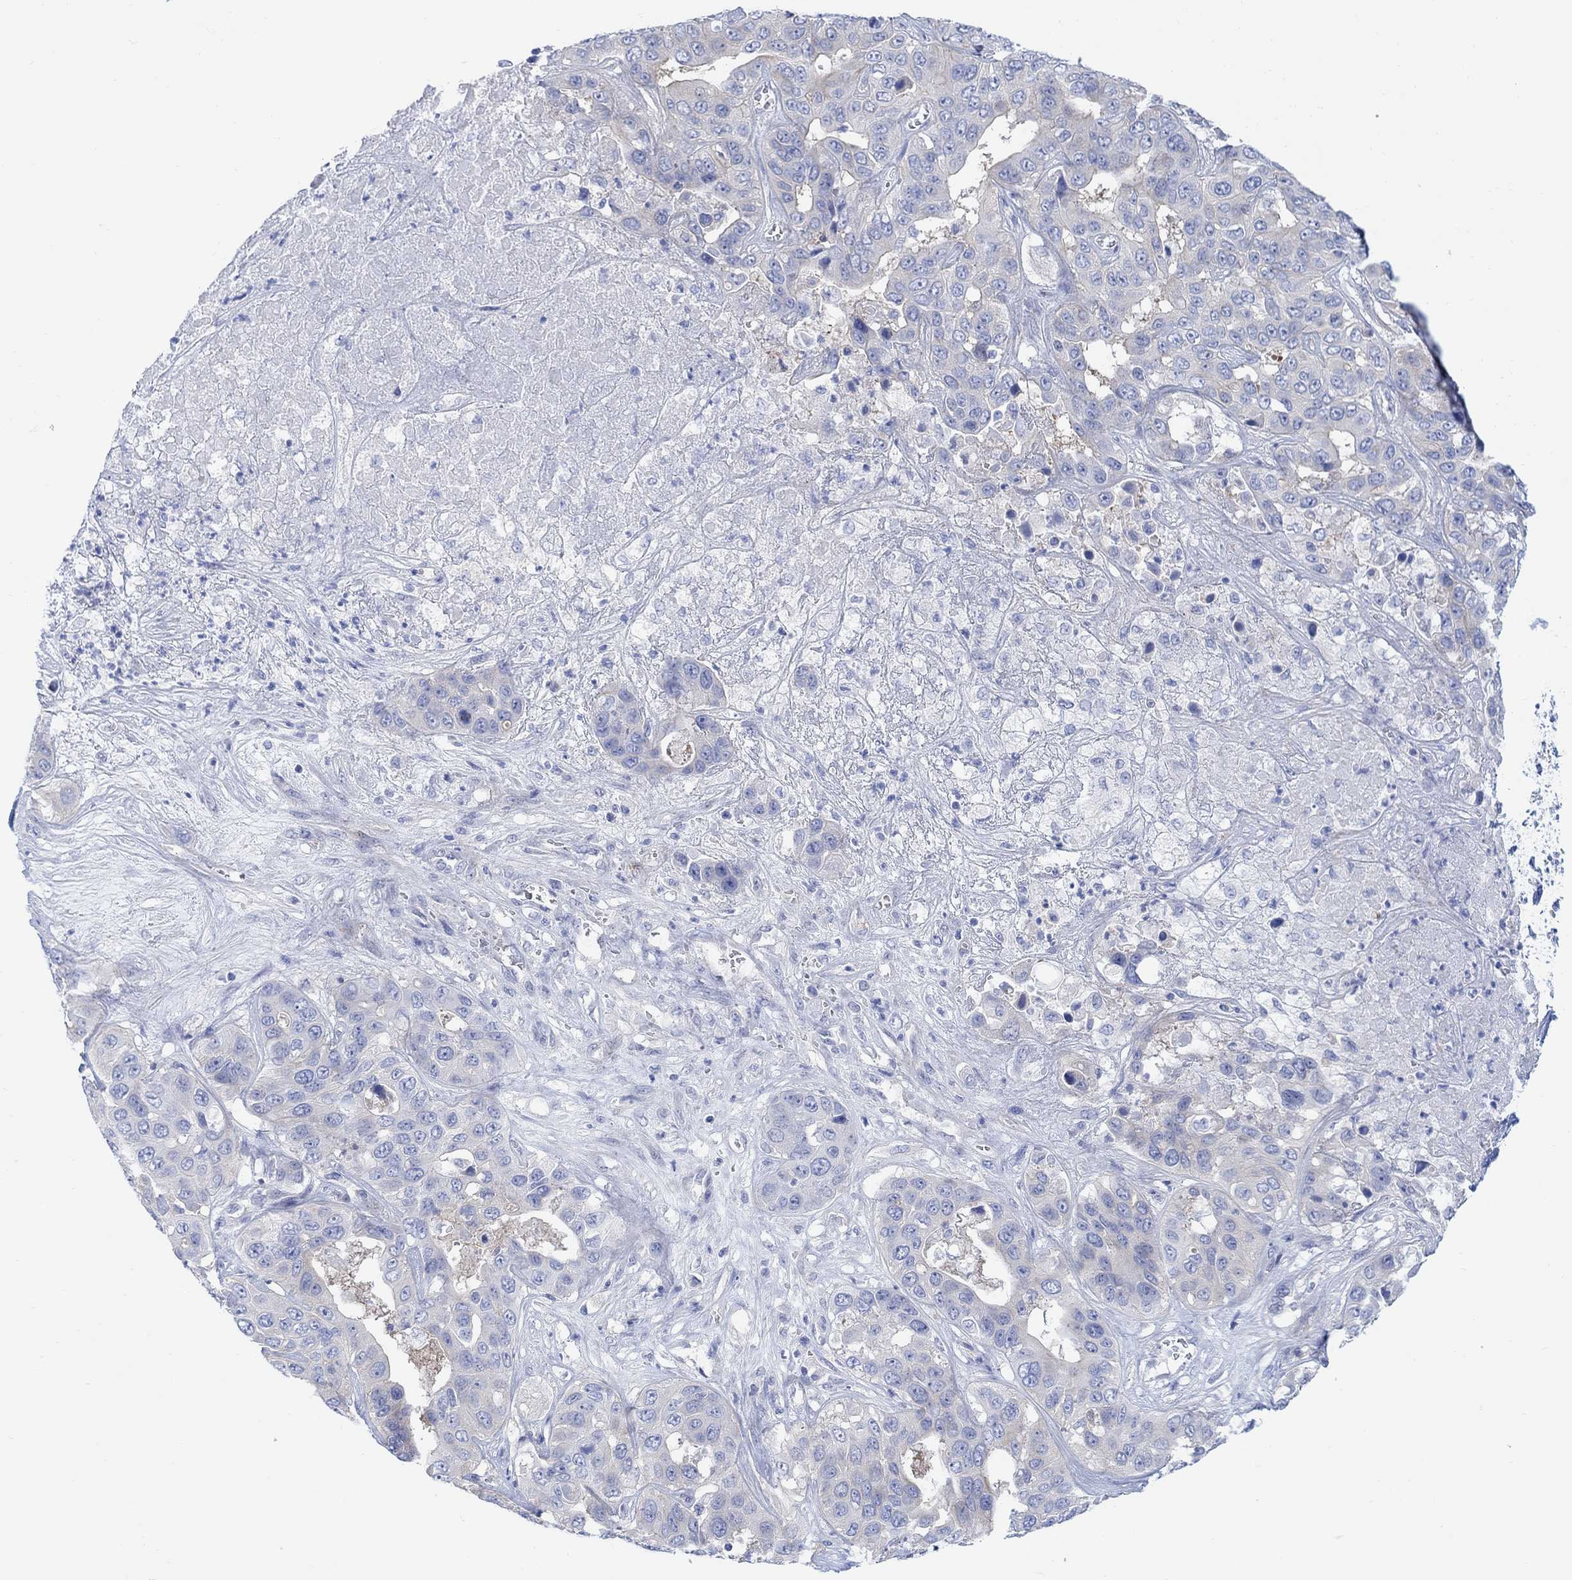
{"staining": {"intensity": "negative", "quantity": "none", "location": "none"}, "tissue": "liver cancer", "cell_type": "Tumor cells", "image_type": "cancer", "snomed": [{"axis": "morphology", "description": "Cholangiocarcinoma"}, {"axis": "topography", "description": "Liver"}], "caption": "This is a photomicrograph of IHC staining of liver cancer (cholangiocarcinoma), which shows no staining in tumor cells.", "gene": "TLDC2", "patient": {"sex": "female", "age": 52}}